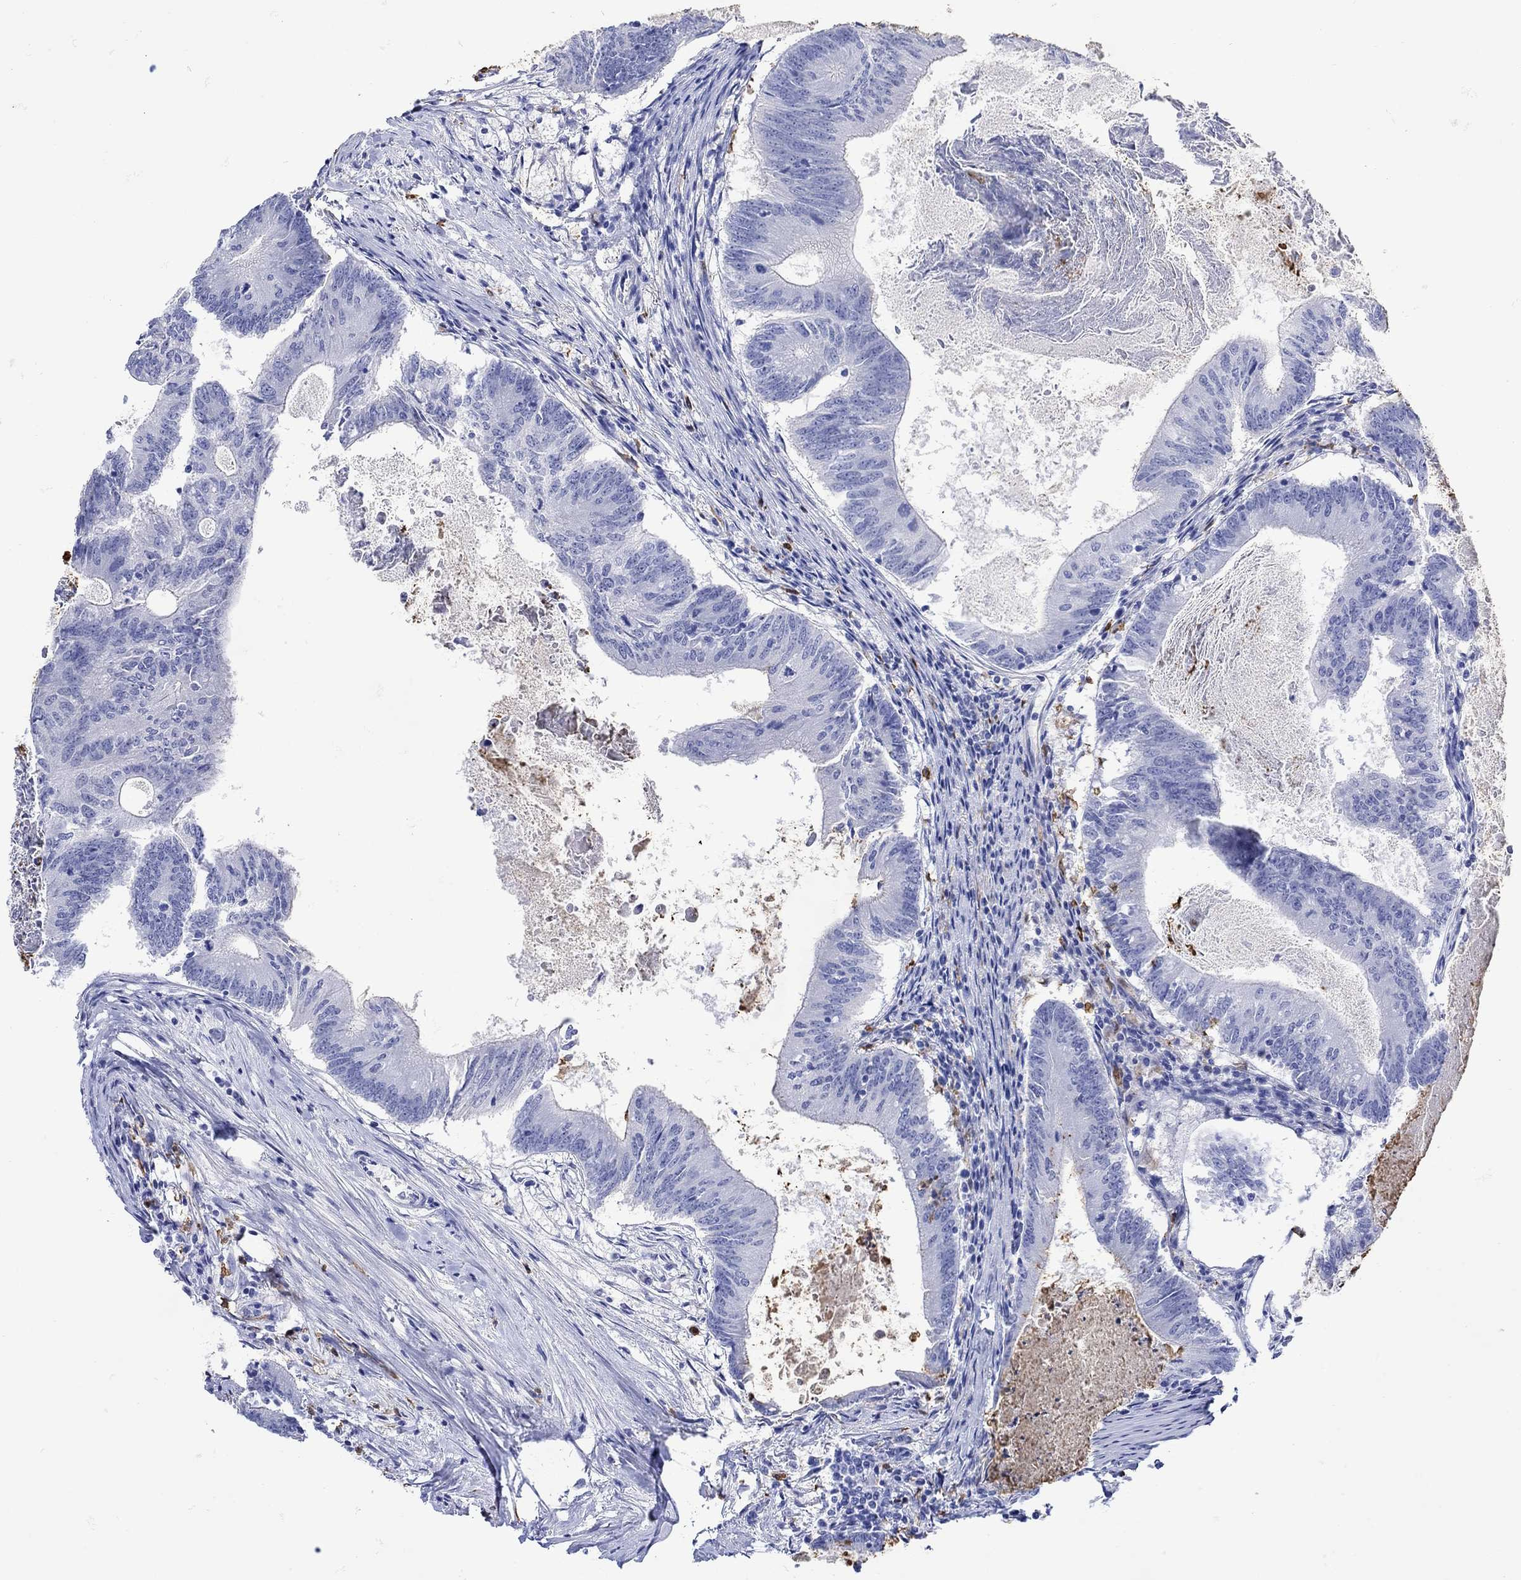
{"staining": {"intensity": "negative", "quantity": "none", "location": "none"}, "tissue": "colorectal cancer", "cell_type": "Tumor cells", "image_type": "cancer", "snomed": [{"axis": "morphology", "description": "Adenocarcinoma, NOS"}, {"axis": "topography", "description": "Colon"}], "caption": "Immunohistochemical staining of human colorectal adenocarcinoma reveals no significant staining in tumor cells.", "gene": "LINGO3", "patient": {"sex": "female", "age": 70}}